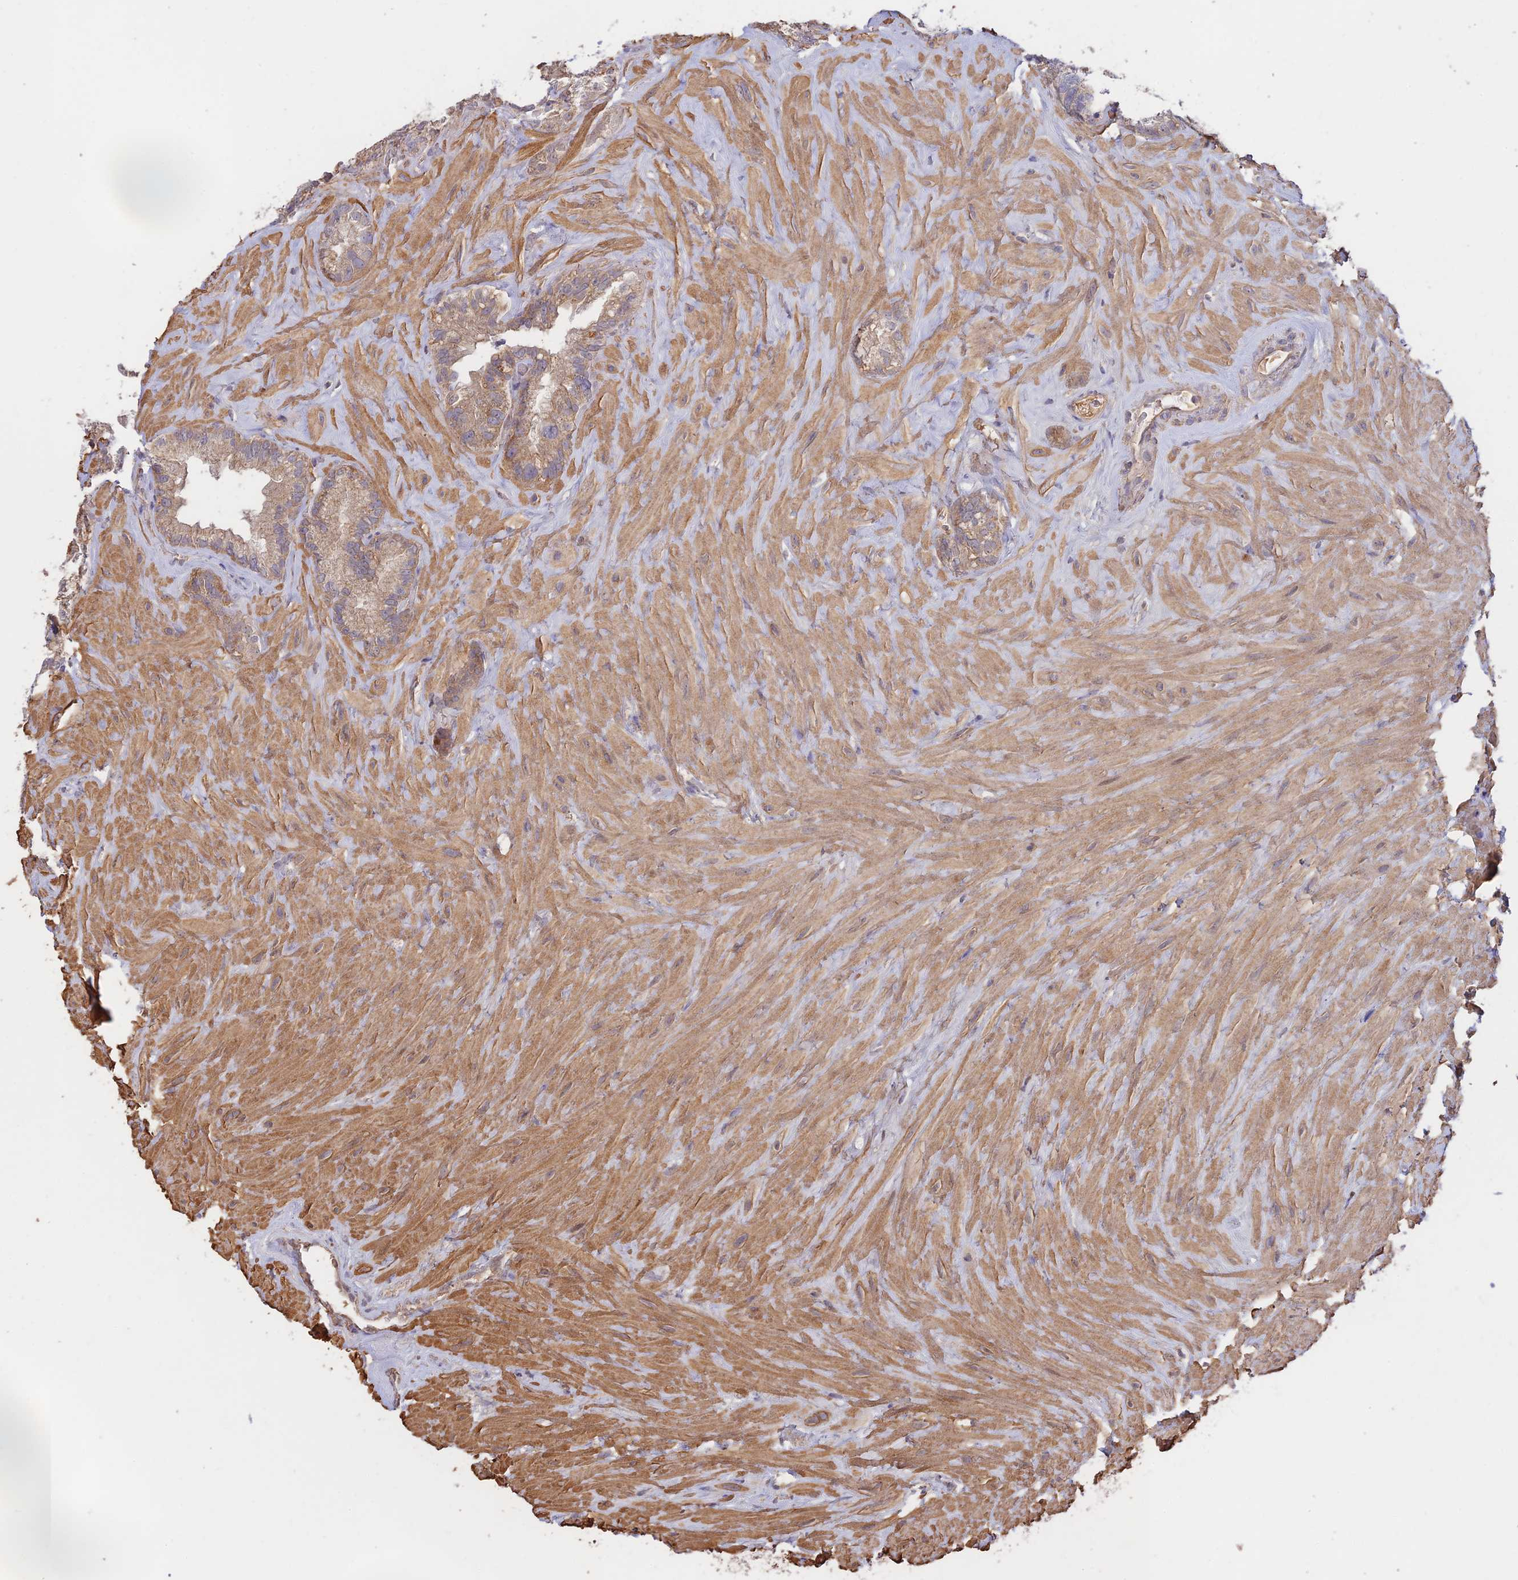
{"staining": {"intensity": "weak", "quantity": ">75%", "location": "cytoplasmic/membranous"}, "tissue": "seminal vesicle", "cell_type": "Glandular cells", "image_type": "normal", "snomed": [{"axis": "morphology", "description": "Normal tissue, NOS"}, {"axis": "topography", "description": "Prostate"}, {"axis": "topography", "description": "Seminal veicle"}], "caption": "Immunohistochemical staining of normal human seminal vesicle exhibits >75% levels of weak cytoplasmic/membranous protein staining in approximately >75% of glandular cells.", "gene": "CLCF1", "patient": {"sex": "male", "age": 68}}